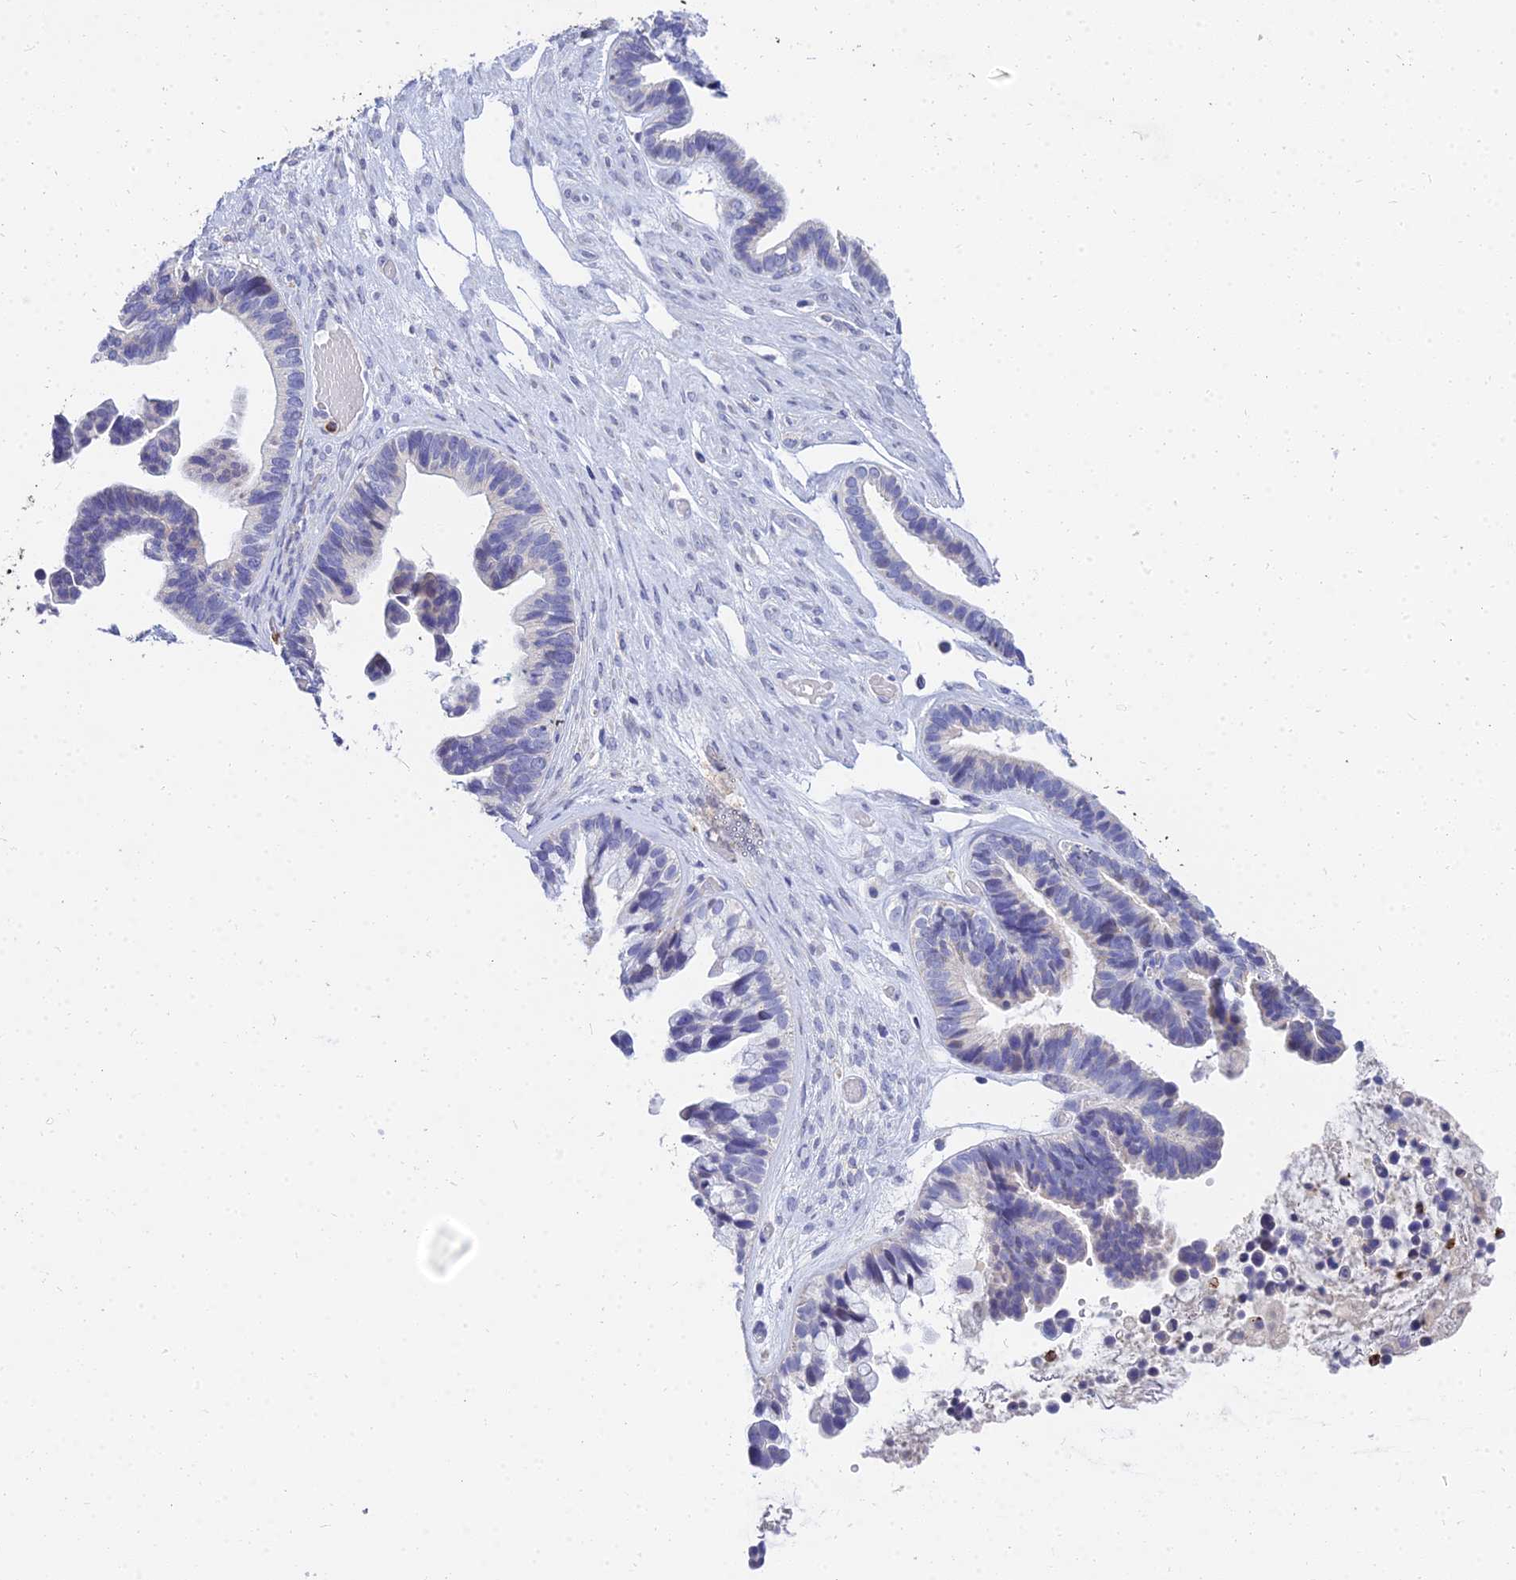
{"staining": {"intensity": "negative", "quantity": "none", "location": "none"}, "tissue": "ovarian cancer", "cell_type": "Tumor cells", "image_type": "cancer", "snomed": [{"axis": "morphology", "description": "Cystadenocarcinoma, serous, NOS"}, {"axis": "topography", "description": "Ovary"}], "caption": "DAB immunohistochemical staining of serous cystadenocarcinoma (ovarian) displays no significant positivity in tumor cells.", "gene": "VWC2L", "patient": {"sex": "female", "age": 56}}